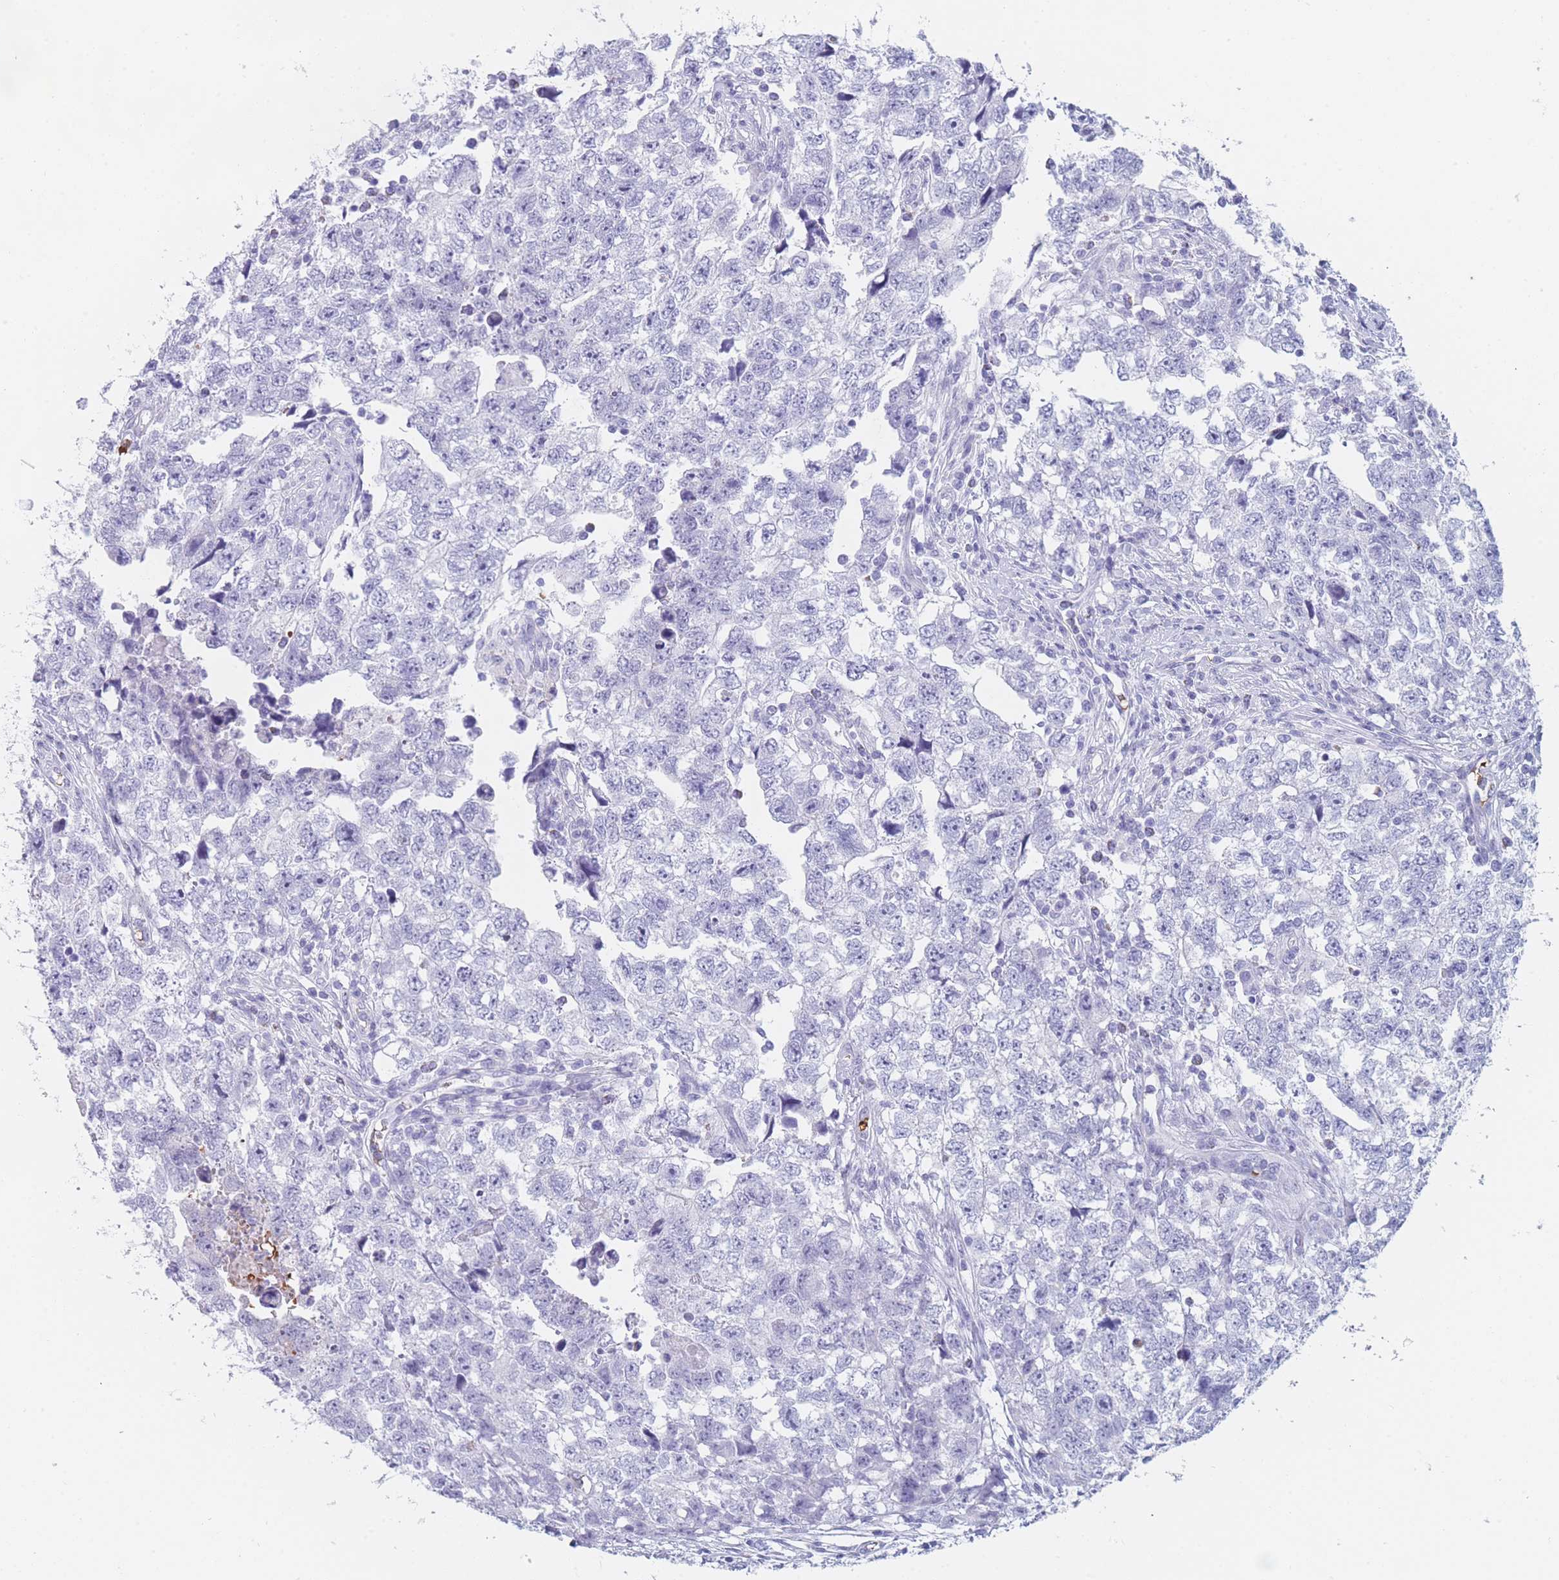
{"staining": {"intensity": "negative", "quantity": "none", "location": "none"}, "tissue": "testis cancer", "cell_type": "Tumor cells", "image_type": "cancer", "snomed": [{"axis": "morphology", "description": "Carcinoma, Embryonal, NOS"}, {"axis": "topography", "description": "Testis"}], "caption": "The micrograph reveals no significant positivity in tumor cells of testis cancer (embryonal carcinoma).", "gene": "OR5D16", "patient": {"sex": "male", "age": 22}}